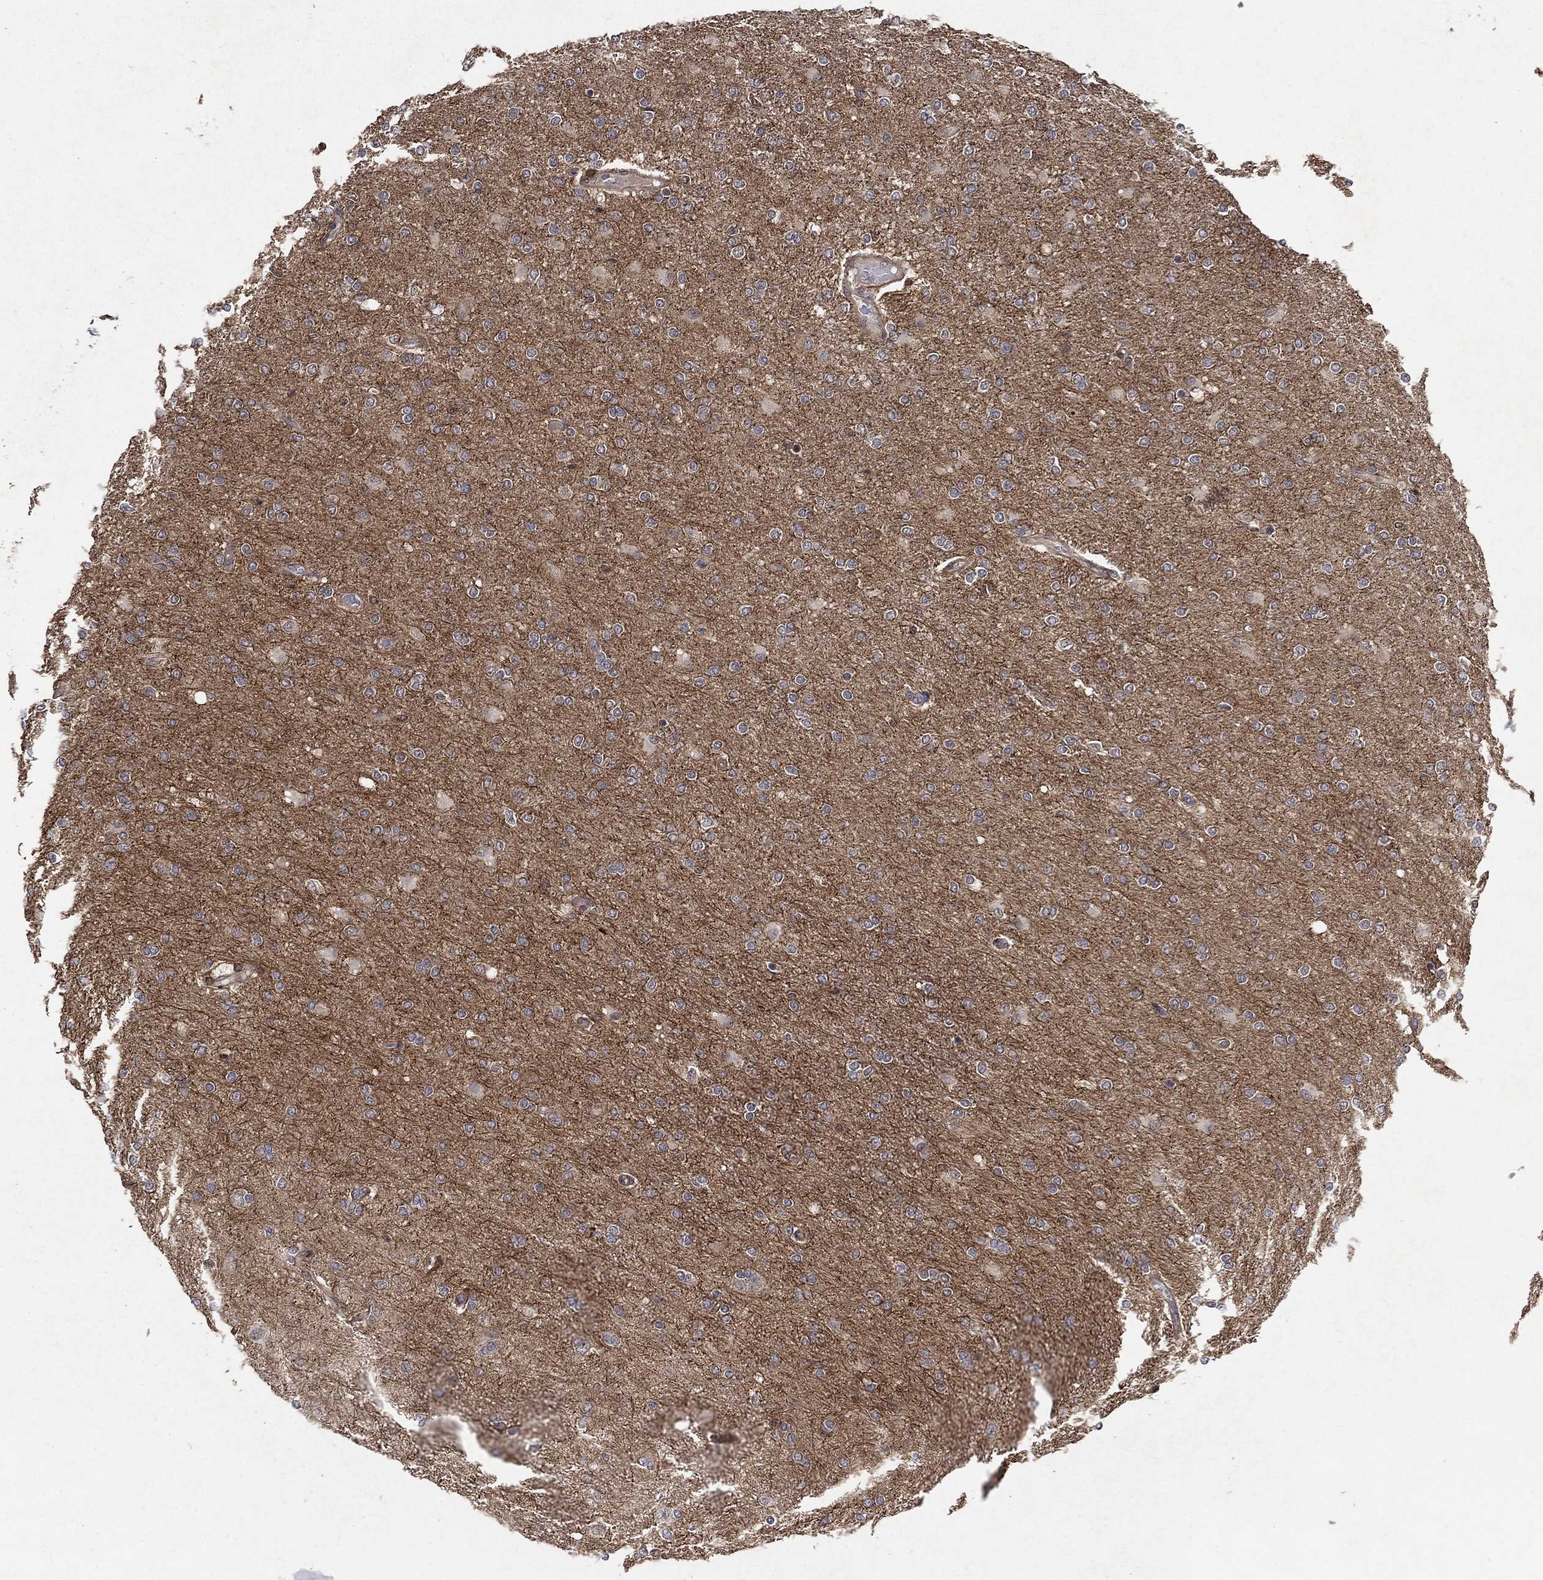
{"staining": {"intensity": "moderate", "quantity": "<25%", "location": "nuclear"}, "tissue": "glioma", "cell_type": "Tumor cells", "image_type": "cancer", "snomed": [{"axis": "morphology", "description": "Glioma, malignant, High grade"}, {"axis": "topography", "description": "Cerebral cortex"}], "caption": "Glioma was stained to show a protein in brown. There is low levels of moderate nuclear expression in about <25% of tumor cells. The staining is performed using DAB (3,3'-diaminobenzidine) brown chromogen to label protein expression. The nuclei are counter-stained blue using hematoxylin.", "gene": "CCDC66", "patient": {"sex": "male", "age": 70}}